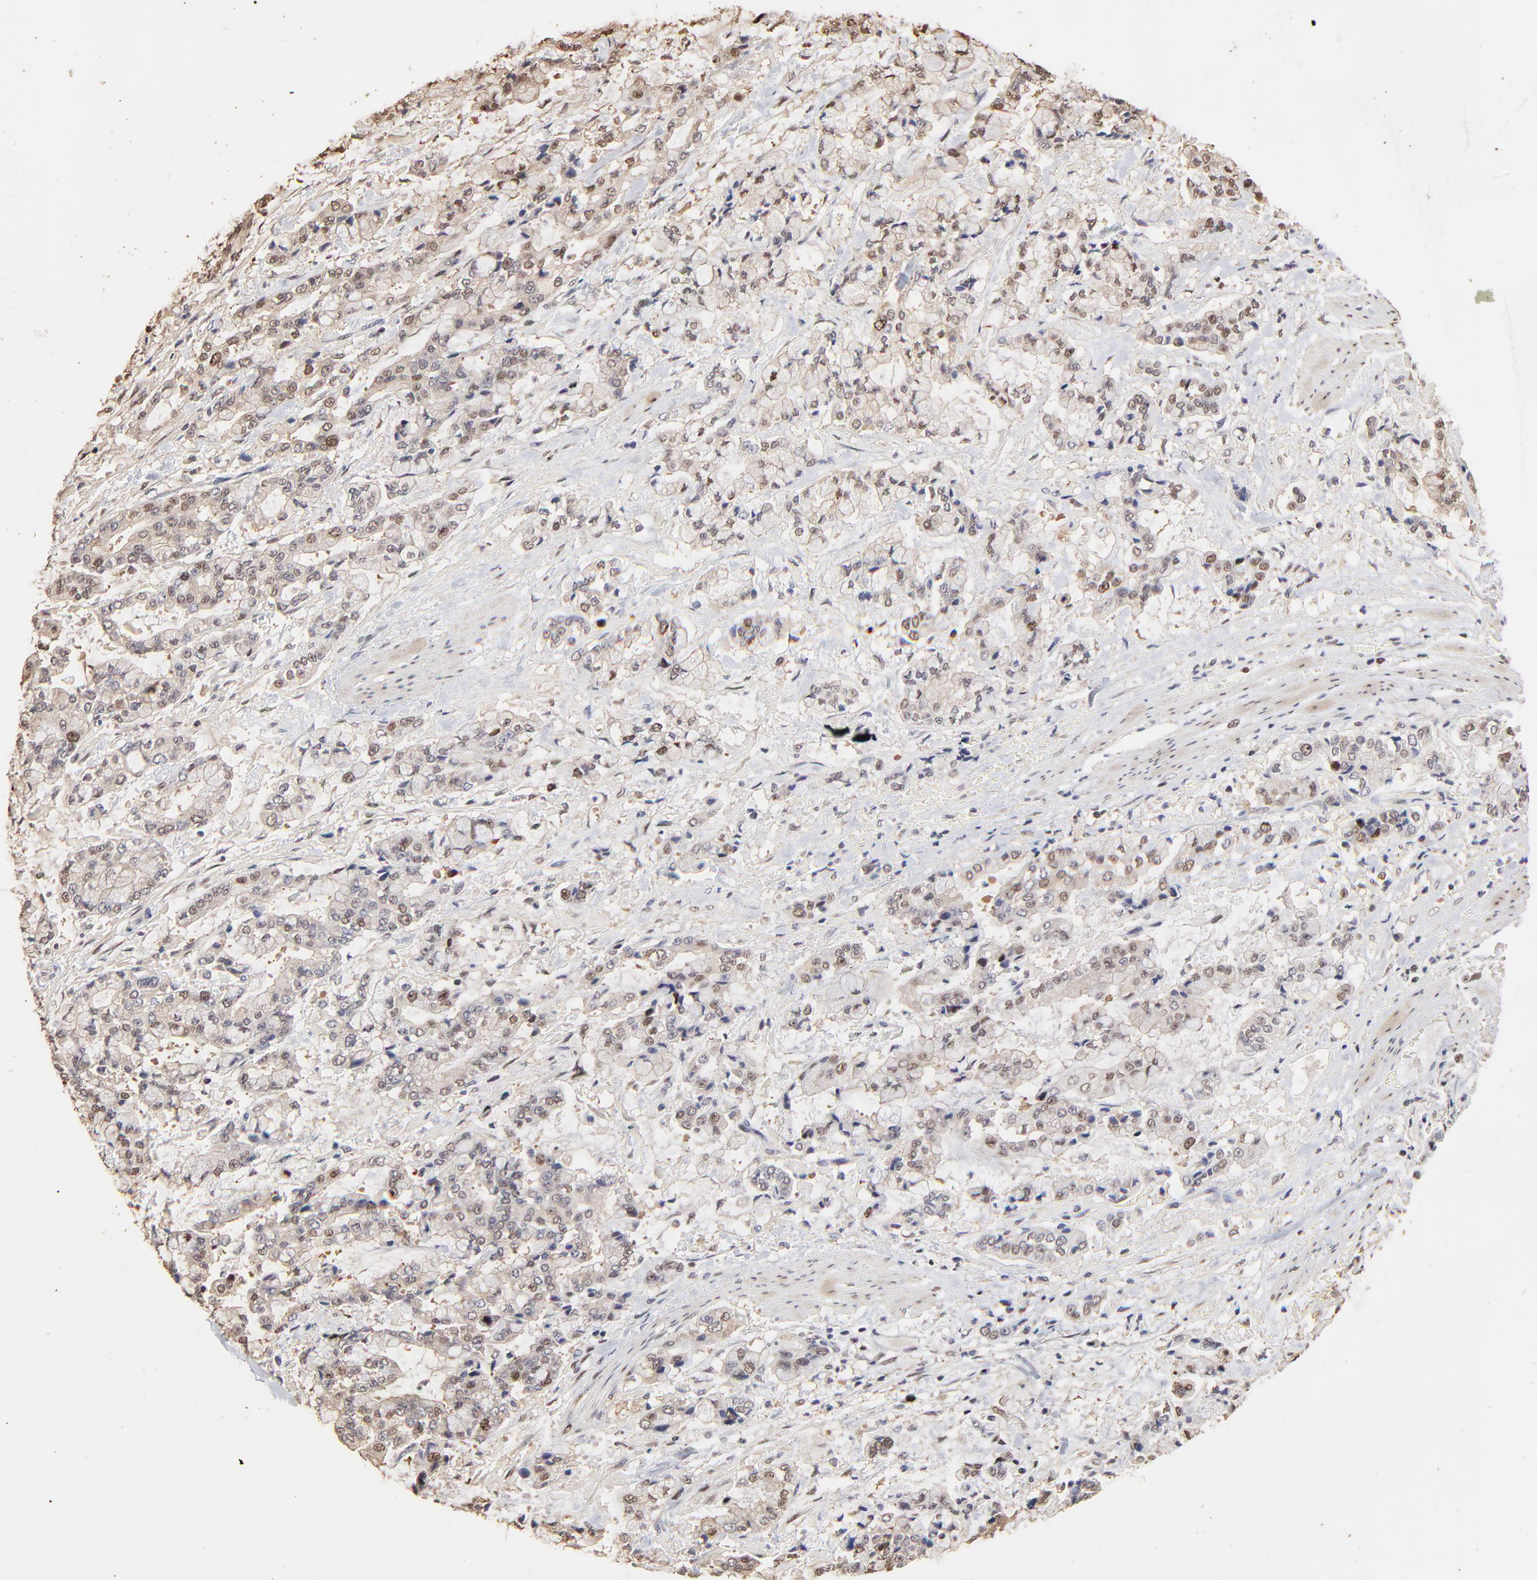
{"staining": {"intensity": "weak", "quantity": "25%-75%", "location": "nuclear"}, "tissue": "stomach cancer", "cell_type": "Tumor cells", "image_type": "cancer", "snomed": [{"axis": "morphology", "description": "Normal tissue, NOS"}, {"axis": "morphology", "description": "Adenocarcinoma, NOS"}, {"axis": "topography", "description": "Stomach, upper"}, {"axis": "topography", "description": "Stomach"}], "caption": "Immunohistochemical staining of stomach adenocarcinoma displays weak nuclear protein staining in approximately 25%-75% of tumor cells.", "gene": "BIRC5", "patient": {"sex": "male", "age": 76}}